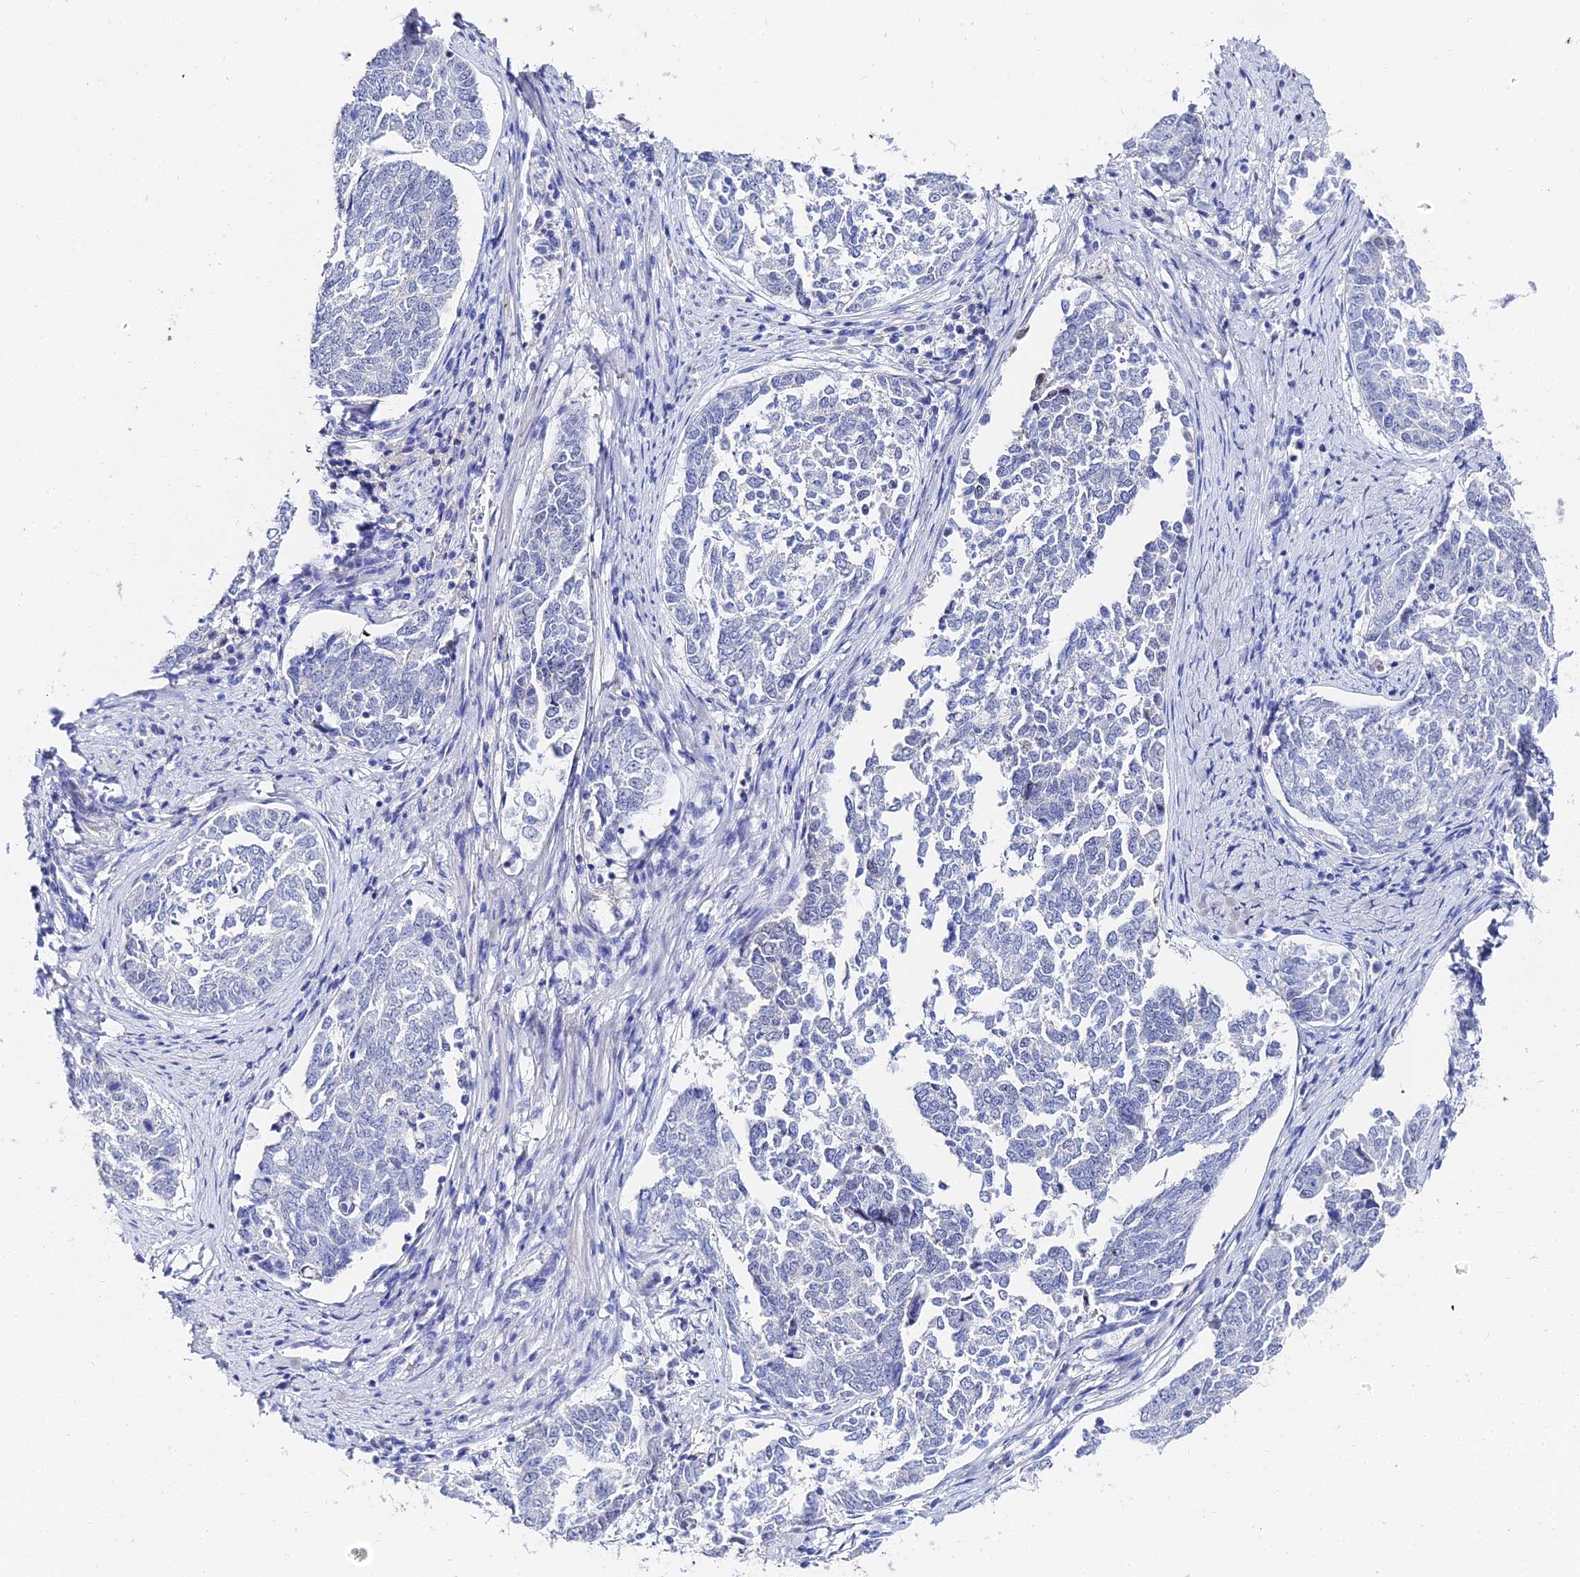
{"staining": {"intensity": "negative", "quantity": "none", "location": "none"}, "tissue": "endometrial cancer", "cell_type": "Tumor cells", "image_type": "cancer", "snomed": [{"axis": "morphology", "description": "Adenocarcinoma, NOS"}, {"axis": "topography", "description": "Endometrium"}], "caption": "The photomicrograph reveals no staining of tumor cells in adenocarcinoma (endometrial).", "gene": "KRT17", "patient": {"sex": "female", "age": 80}}